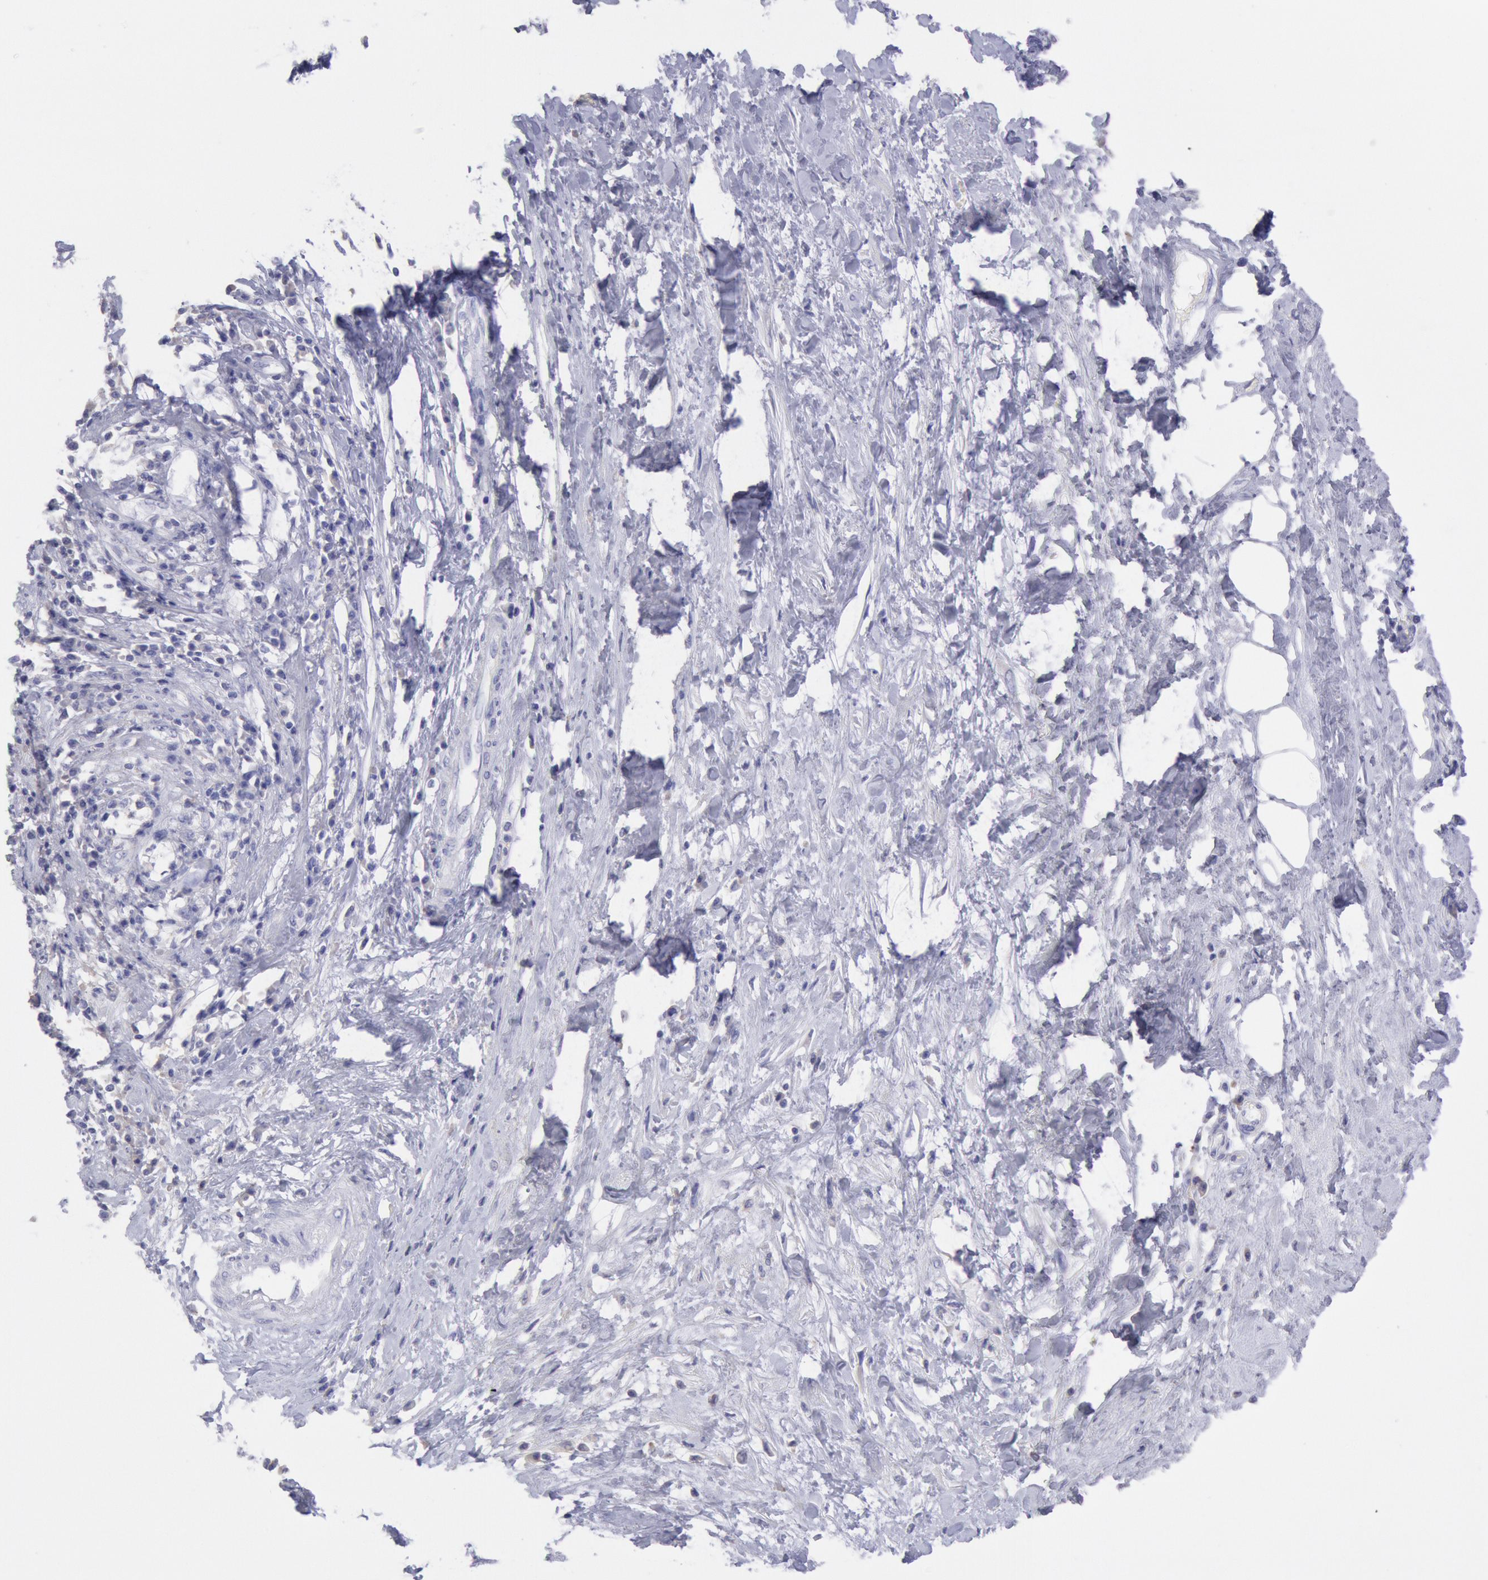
{"staining": {"intensity": "negative", "quantity": "none", "location": "none"}, "tissue": "cervical cancer", "cell_type": "Tumor cells", "image_type": "cancer", "snomed": [{"axis": "morphology", "description": "Squamous cell carcinoma, NOS"}, {"axis": "topography", "description": "Cervix"}], "caption": "The immunohistochemistry (IHC) micrograph has no significant staining in tumor cells of cervical cancer (squamous cell carcinoma) tissue.", "gene": "MYH7", "patient": {"sex": "female", "age": 57}}